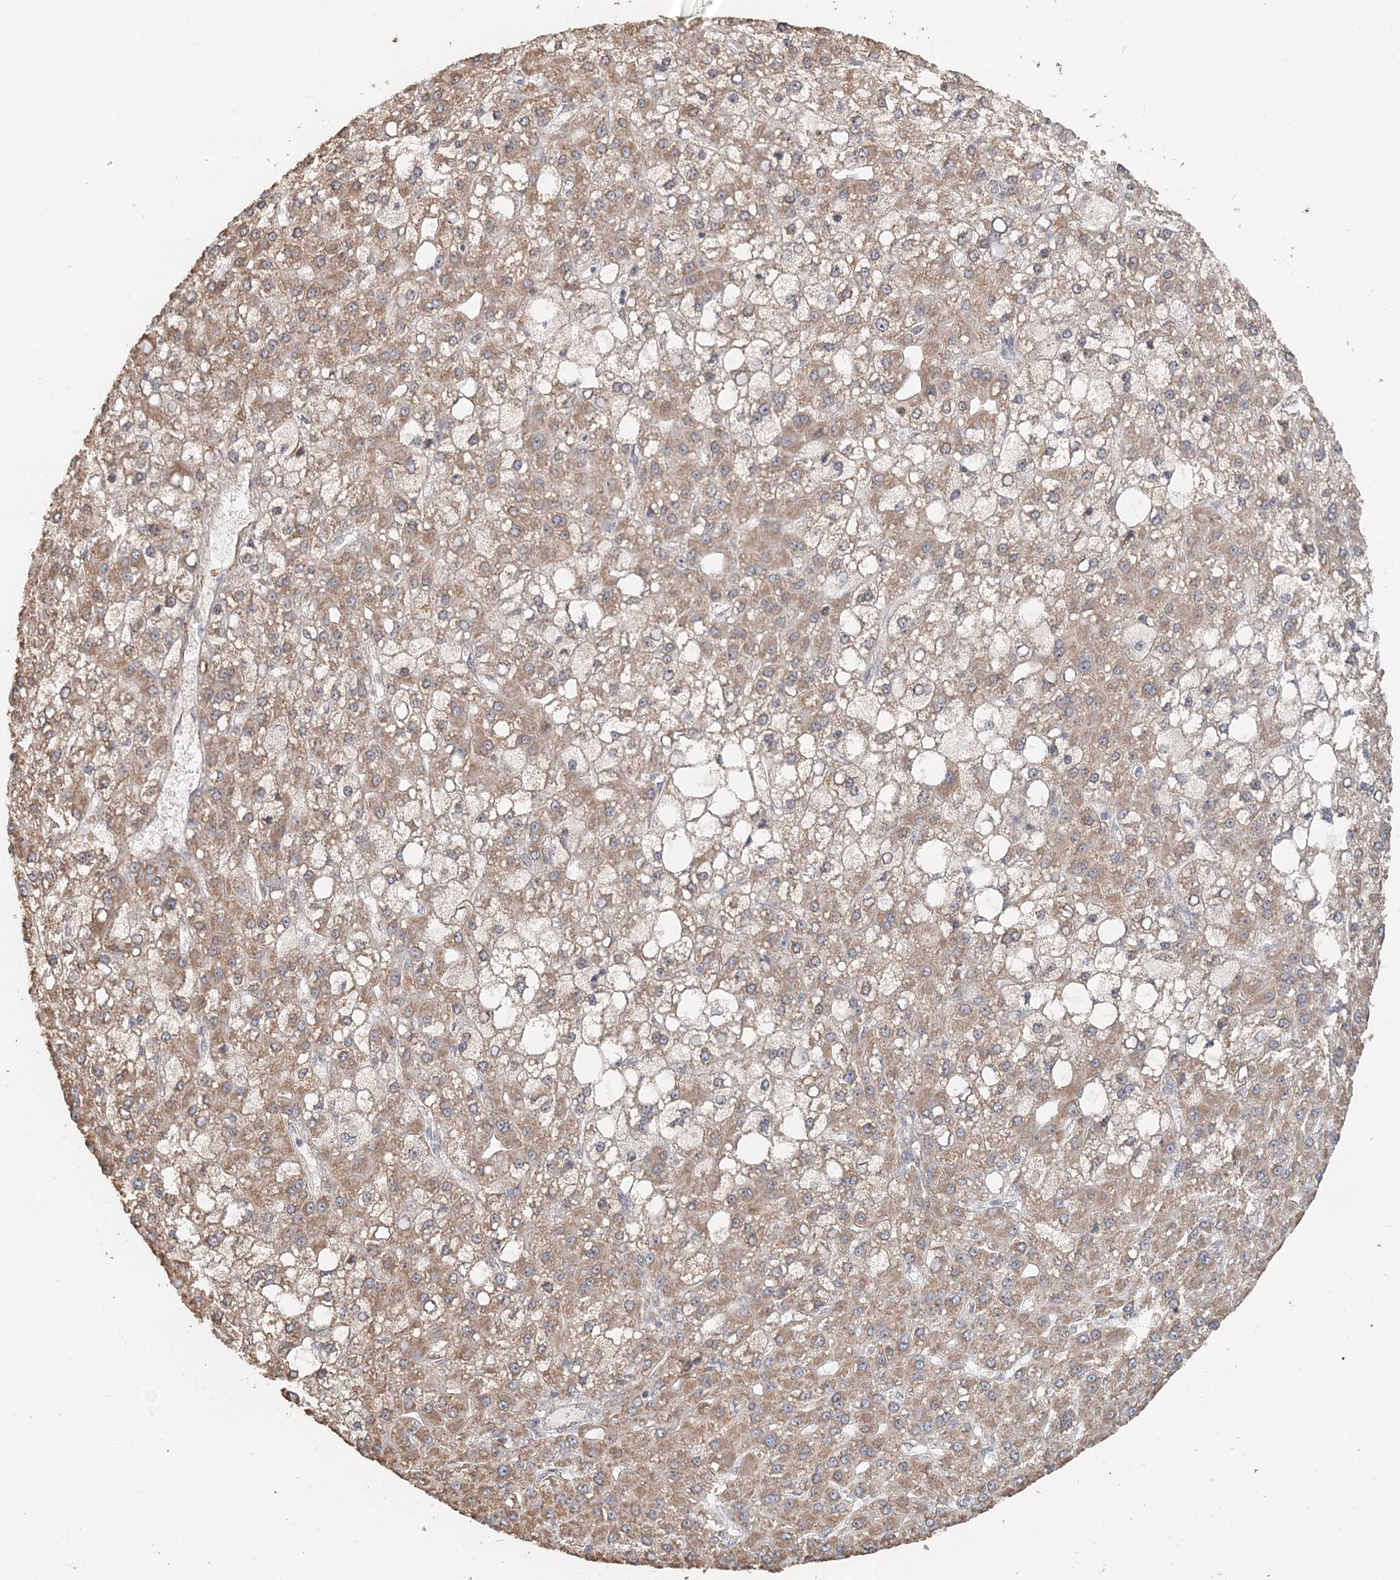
{"staining": {"intensity": "weak", "quantity": ">75%", "location": "cytoplasmic/membranous"}, "tissue": "liver cancer", "cell_type": "Tumor cells", "image_type": "cancer", "snomed": [{"axis": "morphology", "description": "Carcinoma, Hepatocellular, NOS"}, {"axis": "topography", "description": "Liver"}], "caption": "Weak cytoplasmic/membranous staining is identified in about >75% of tumor cells in liver hepatocellular carcinoma.", "gene": "FBXO38", "patient": {"sex": "male", "age": 67}}